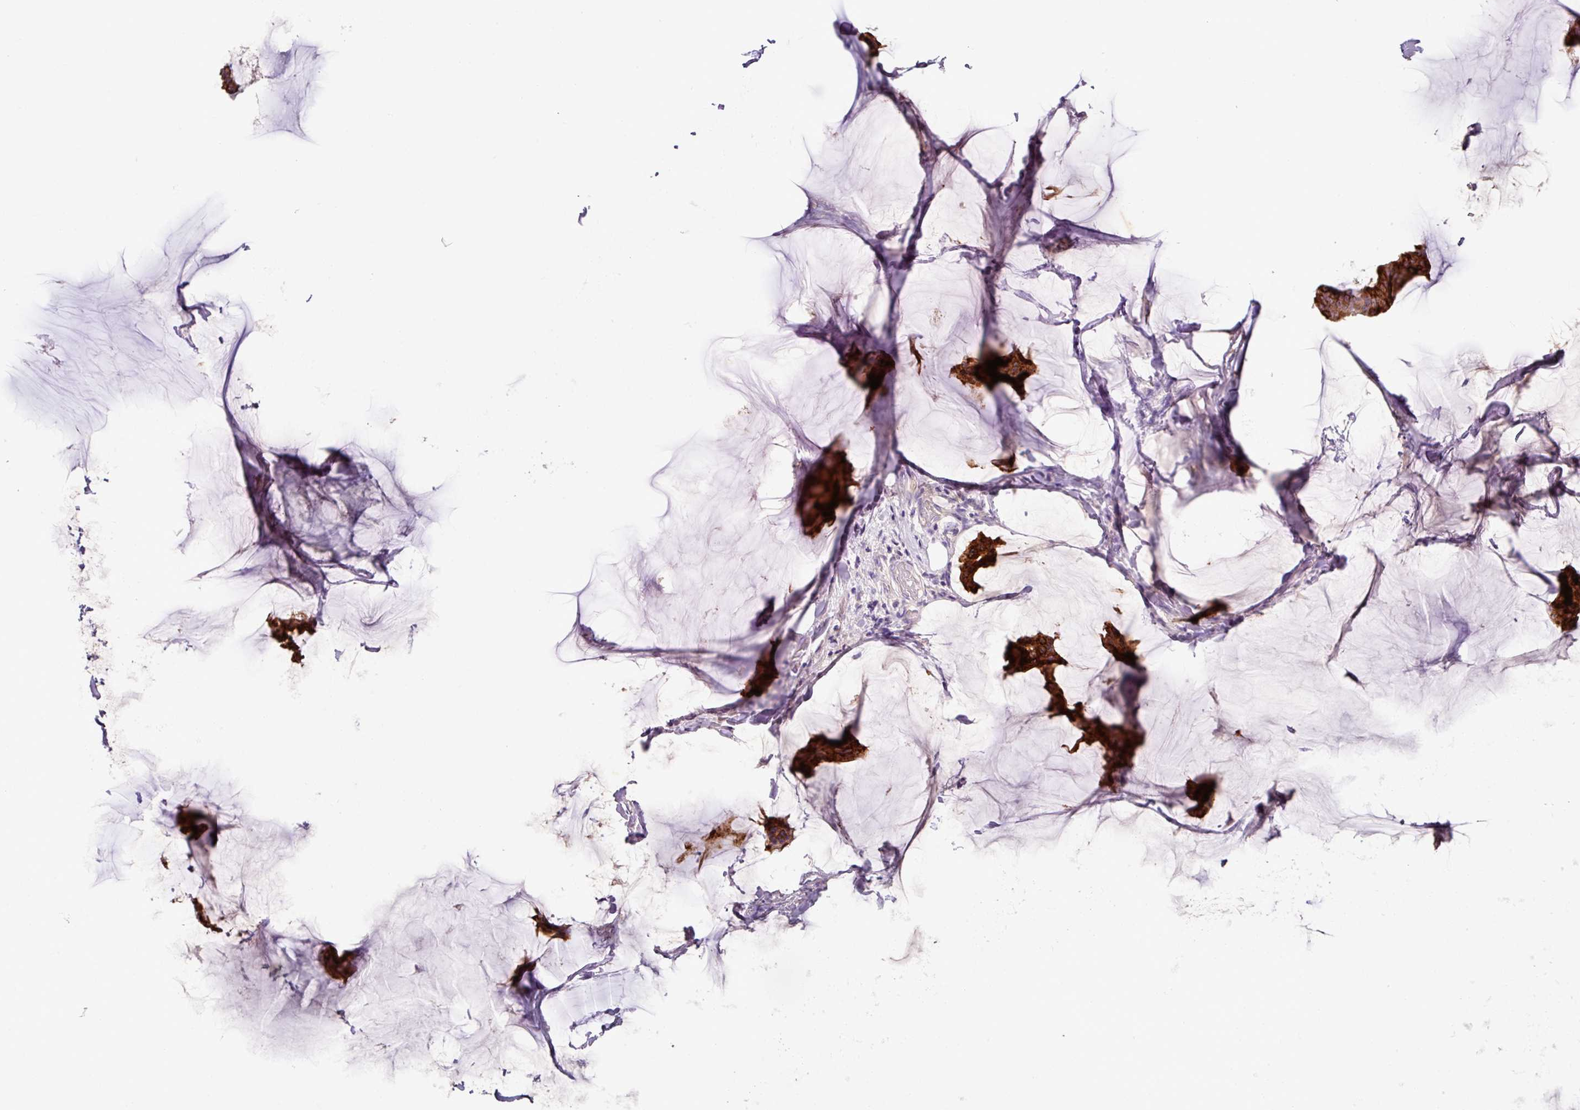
{"staining": {"intensity": "strong", "quantity": ">75%", "location": "cytoplasmic/membranous"}, "tissue": "breast cancer", "cell_type": "Tumor cells", "image_type": "cancer", "snomed": [{"axis": "morphology", "description": "Duct carcinoma"}, {"axis": "topography", "description": "Breast"}], "caption": "This is a micrograph of immunohistochemistry (IHC) staining of breast infiltrating ductal carcinoma, which shows strong positivity in the cytoplasmic/membranous of tumor cells.", "gene": "AGR3", "patient": {"sex": "female", "age": 93}}